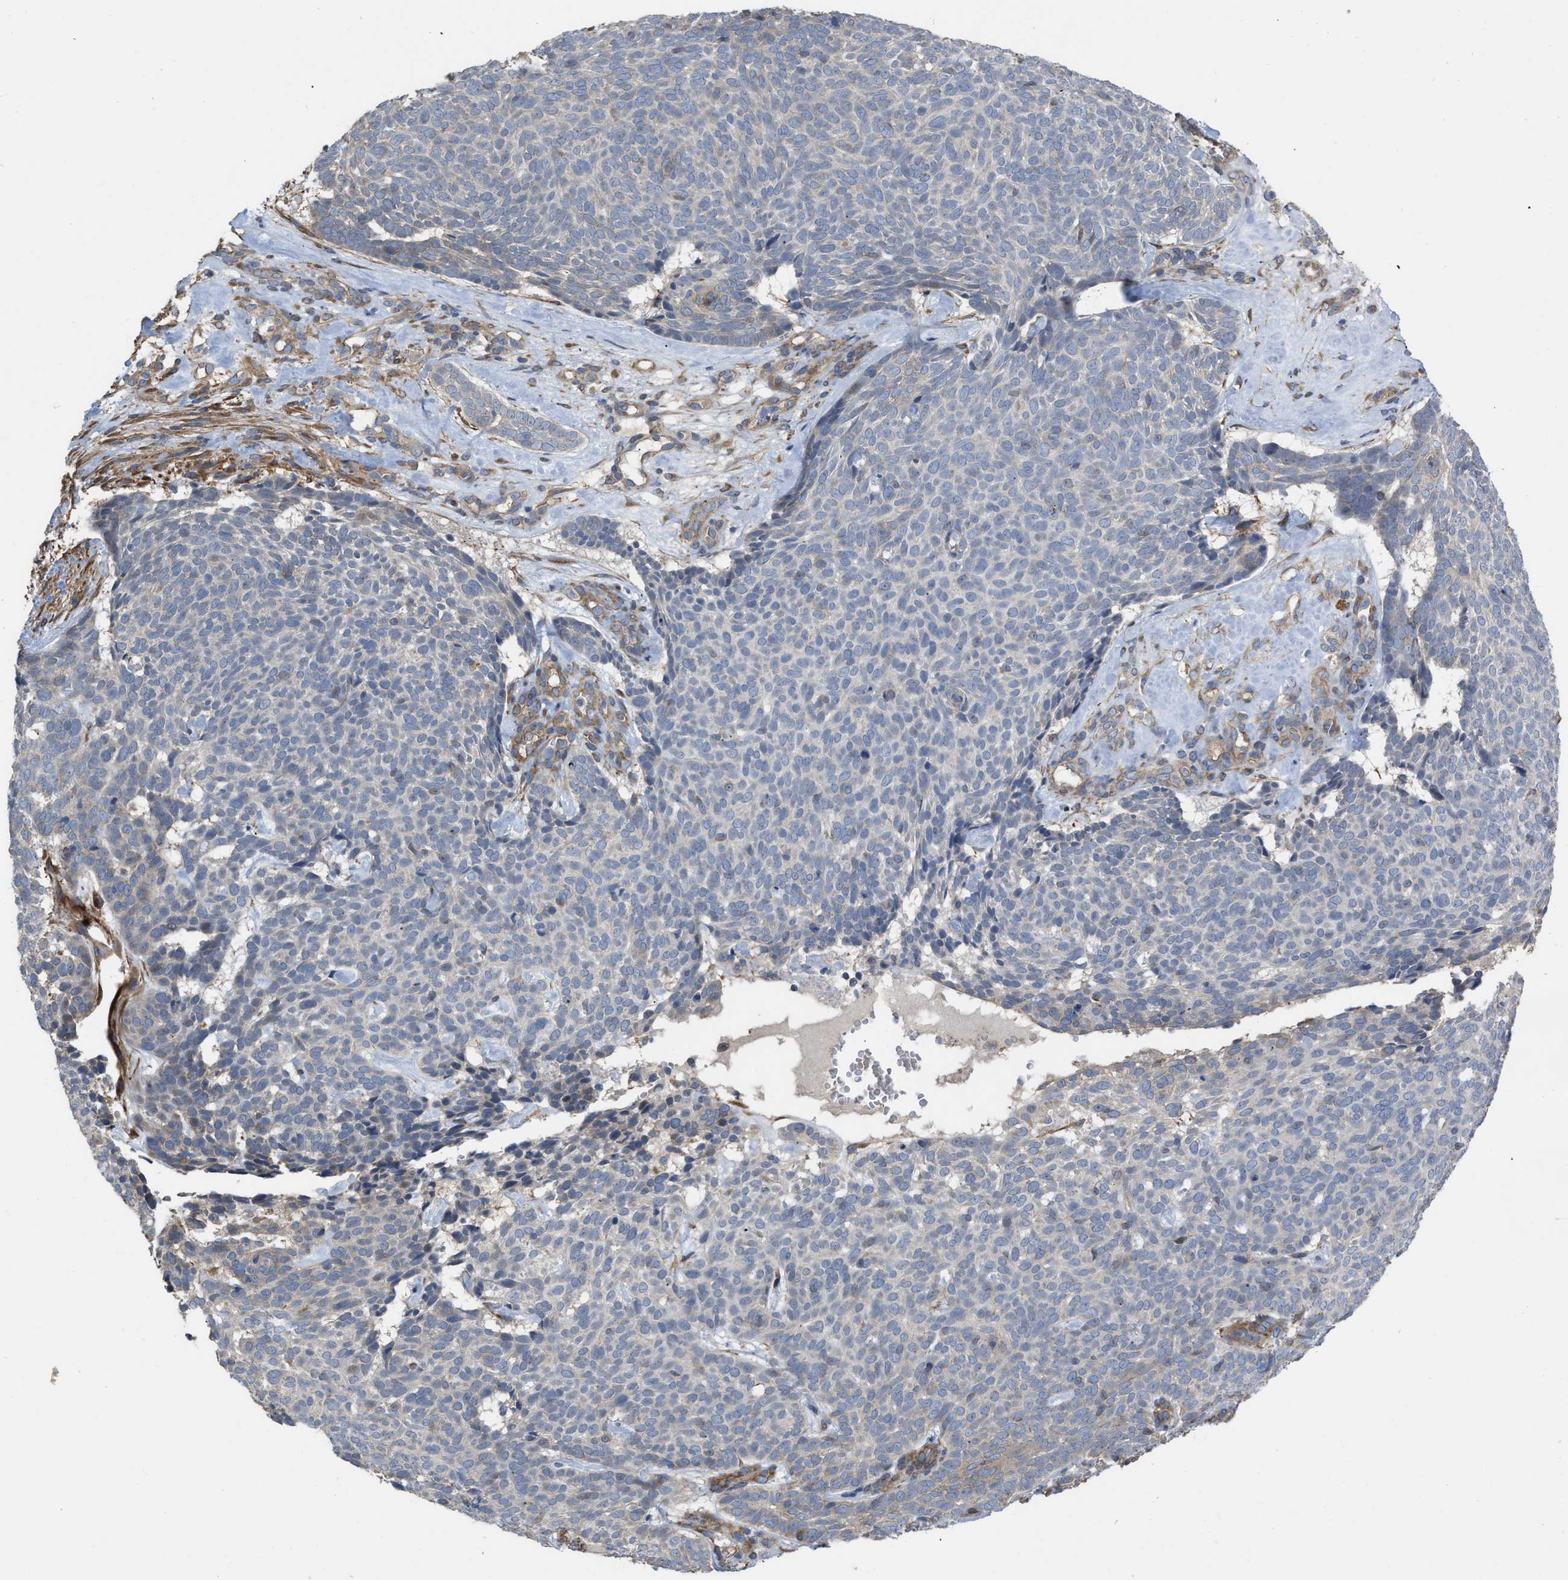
{"staining": {"intensity": "negative", "quantity": "none", "location": "none"}, "tissue": "skin cancer", "cell_type": "Tumor cells", "image_type": "cancer", "snomed": [{"axis": "morphology", "description": "Basal cell carcinoma"}, {"axis": "topography", "description": "Skin"}], "caption": "This is an immunohistochemistry (IHC) micrograph of human basal cell carcinoma (skin). There is no positivity in tumor cells.", "gene": "SLC4A11", "patient": {"sex": "male", "age": 61}}